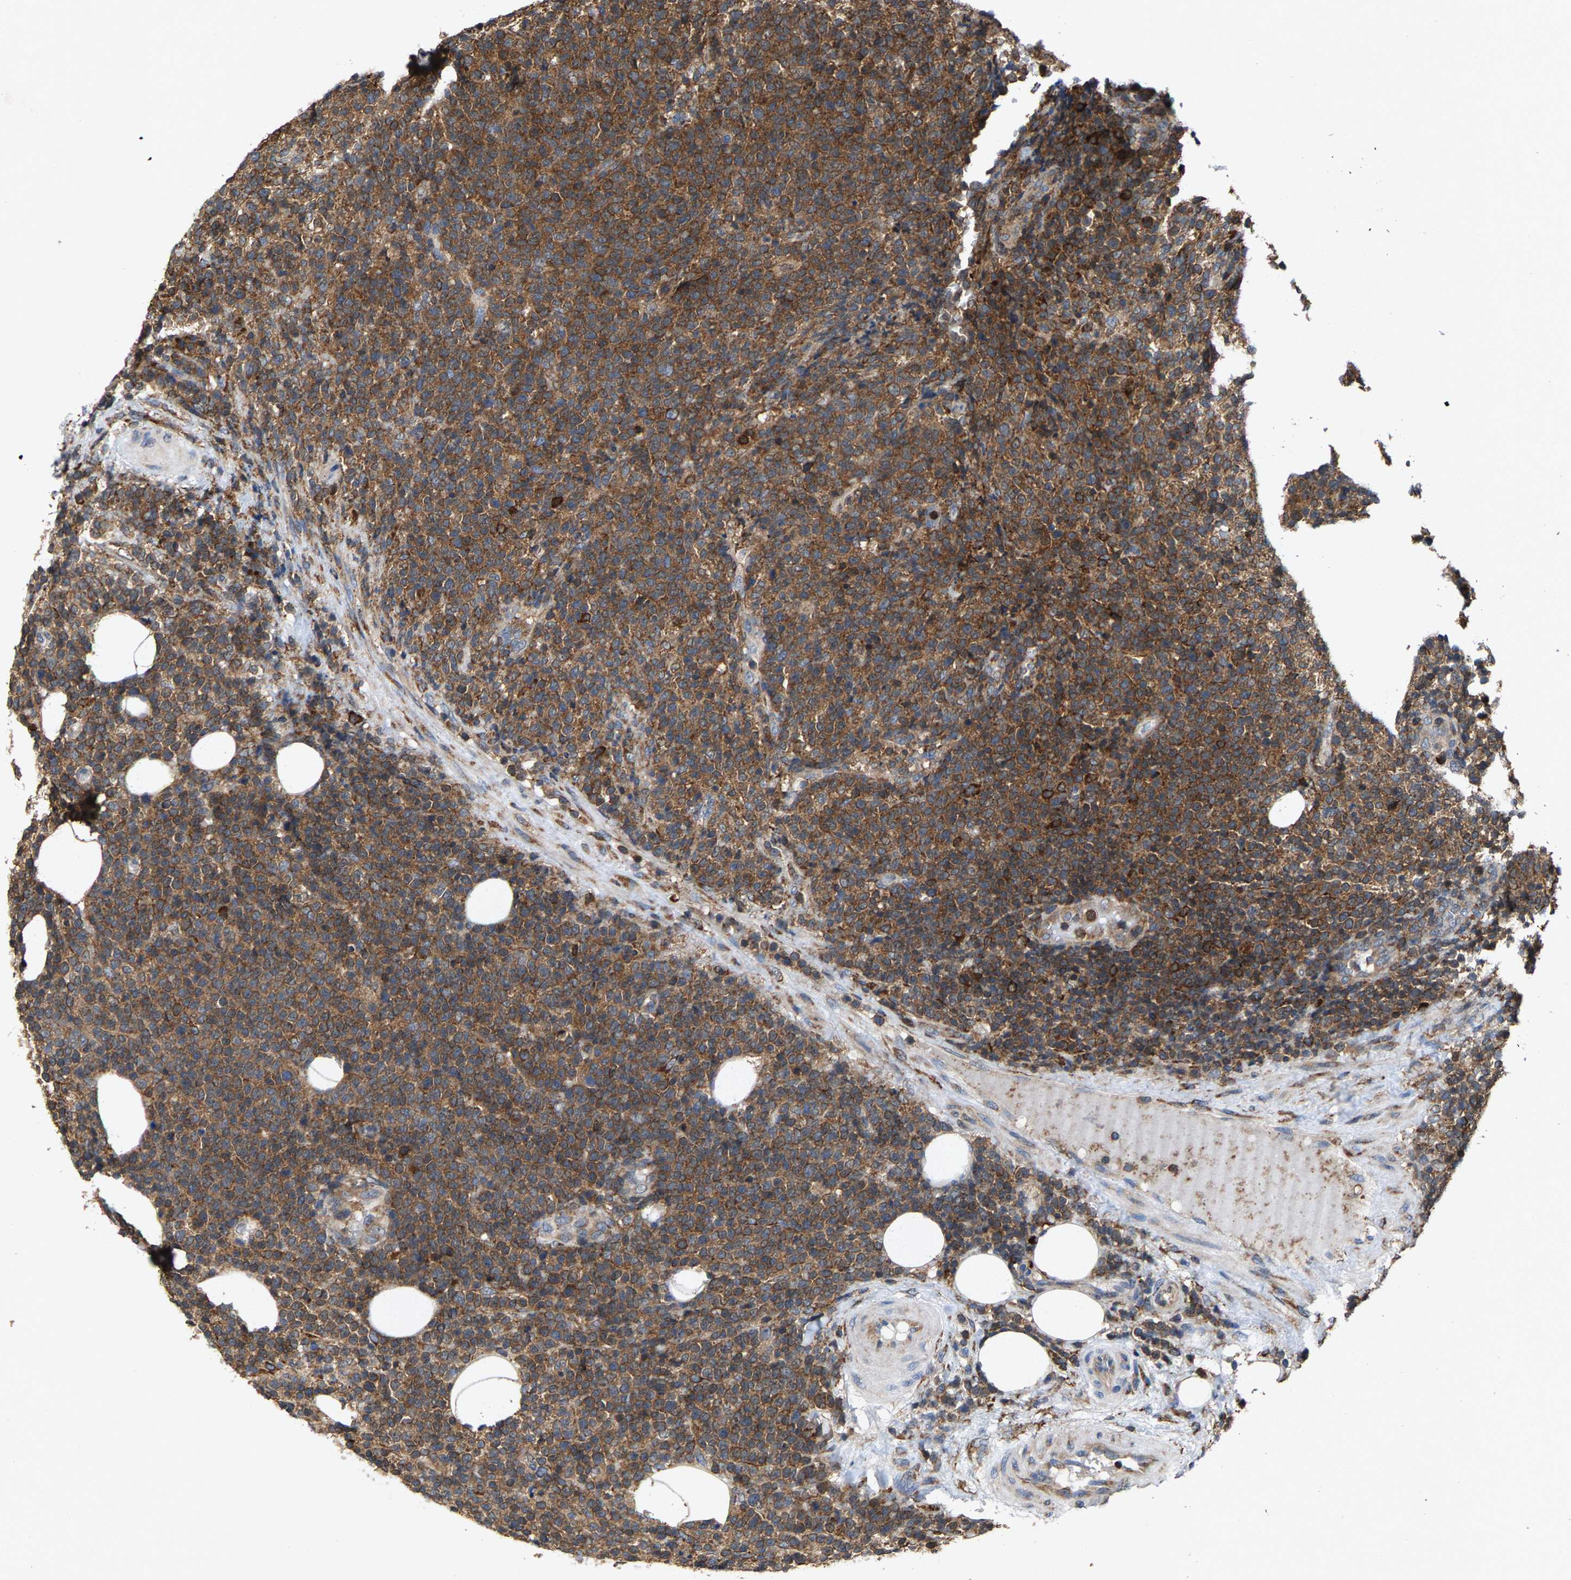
{"staining": {"intensity": "moderate", "quantity": ">75%", "location": "cytoplasmic/membranous"}, "tissue": "lymphoma", "cell_type": "Tumor cells", "image_type": "cancer", "snomed": [{"axis": "morphology", "description": "Malignant lymphoma, non-Hodgkin's type, High grade"}, {"axis": "topography", "description": "Lymph node"}], "caption": "Immunohistochemistry (IHC) image of high-grade malignant lymphoma, non-Hodgkin's type stained for a protein (brown), which exhibits medium levels of moderate cytoplasmic/membranous expression in approximately >75% of tumor cells.", "gene": "FGD3", "patient": {"sex": "male", "age": 61}}